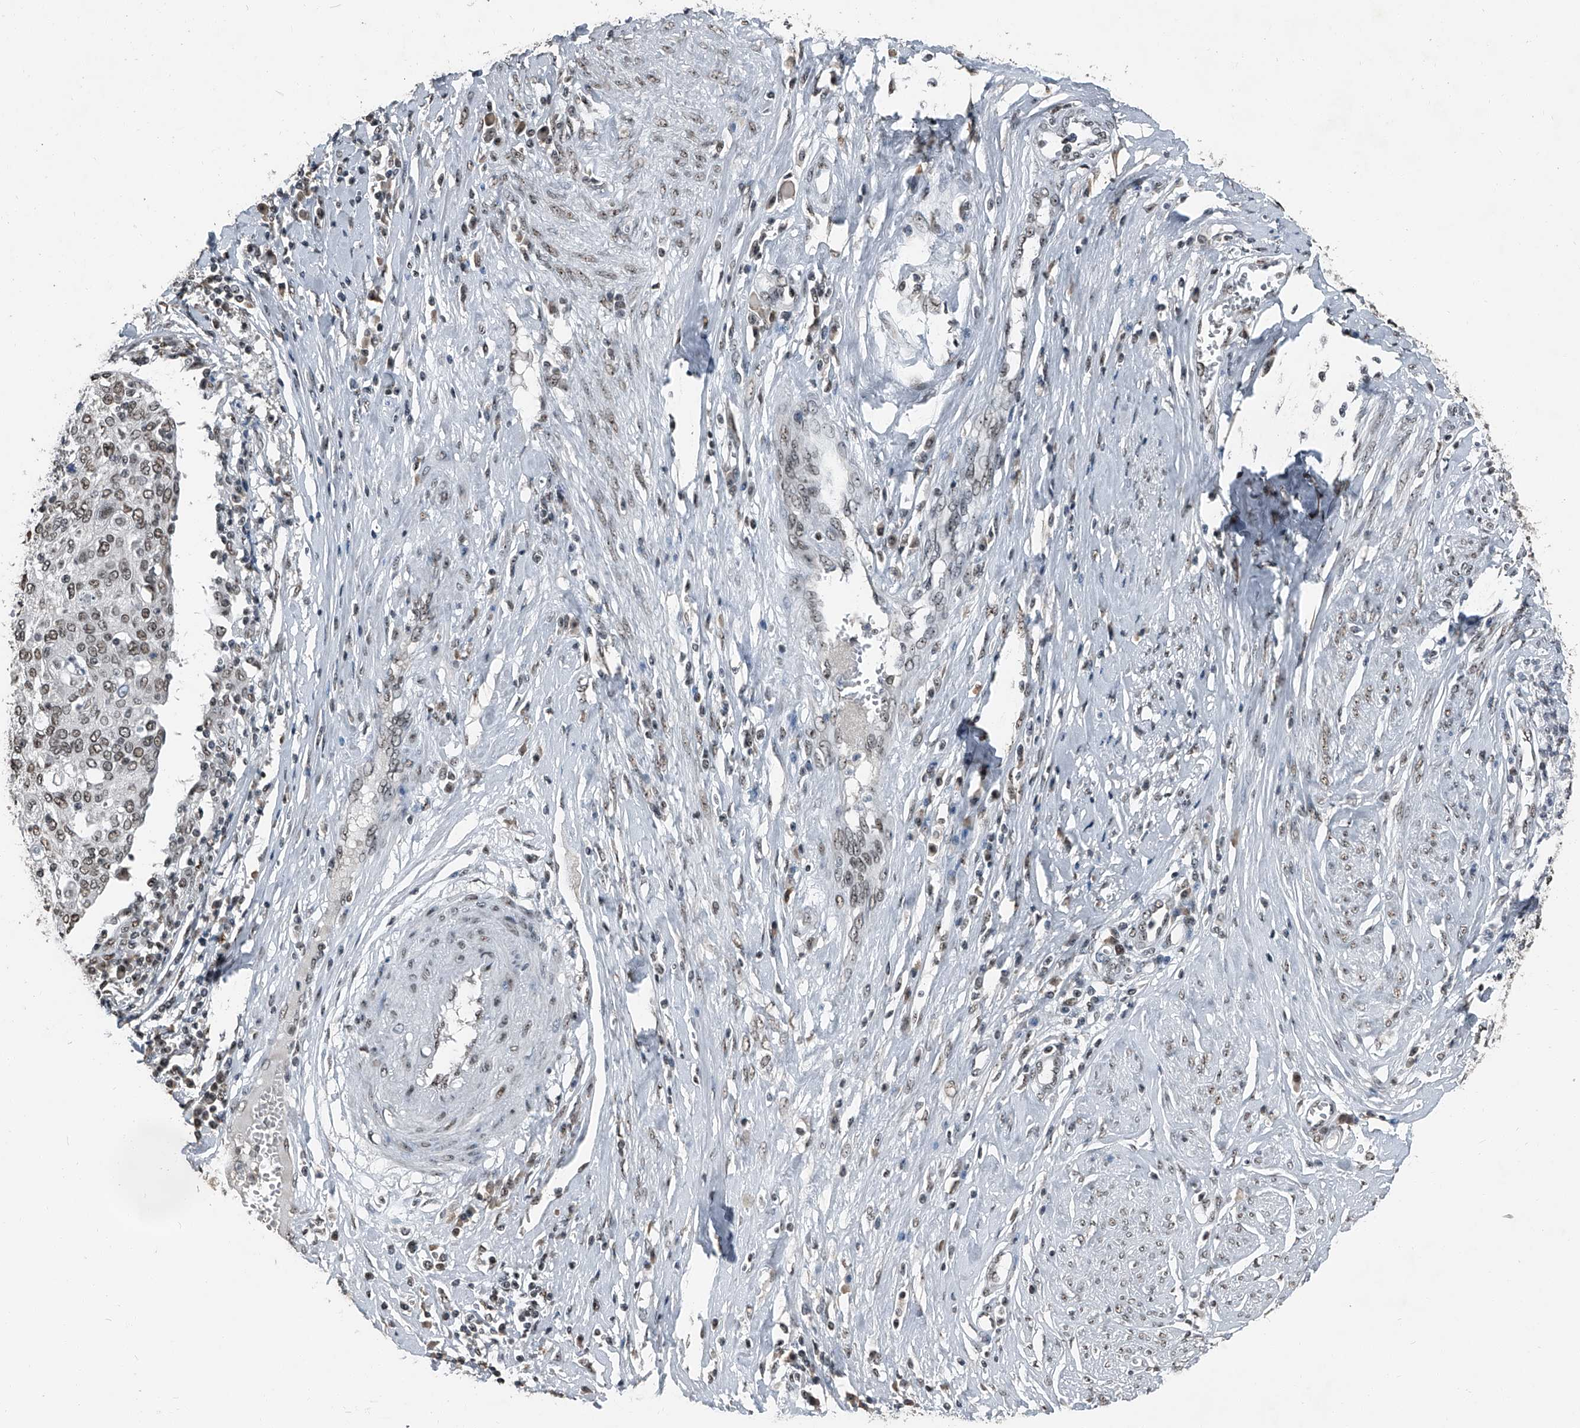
{"staining": {"intensity": "weak", "quantity": ">75%", "location": "nuclear"}, "tissue": "cervical cancer", "cell_type": "Tumor cells", "image_type": "cancer", "snomed": [{"axis": "morphology", "description": "Squamous cell carcinoma, NOS"}, {"axis": "topography", "description": "Cervix"}], "caption": "This histopathology image exhibits cervical squamous cell carcinoma stained with immunohistochemistry to label a protein in brown. The nuclear of tumor cells show weak positivity for the protein. Nuclei are counter-stained blue.", "gene": "TCOF1", "patient": {"sex": "female", "age": 40}}